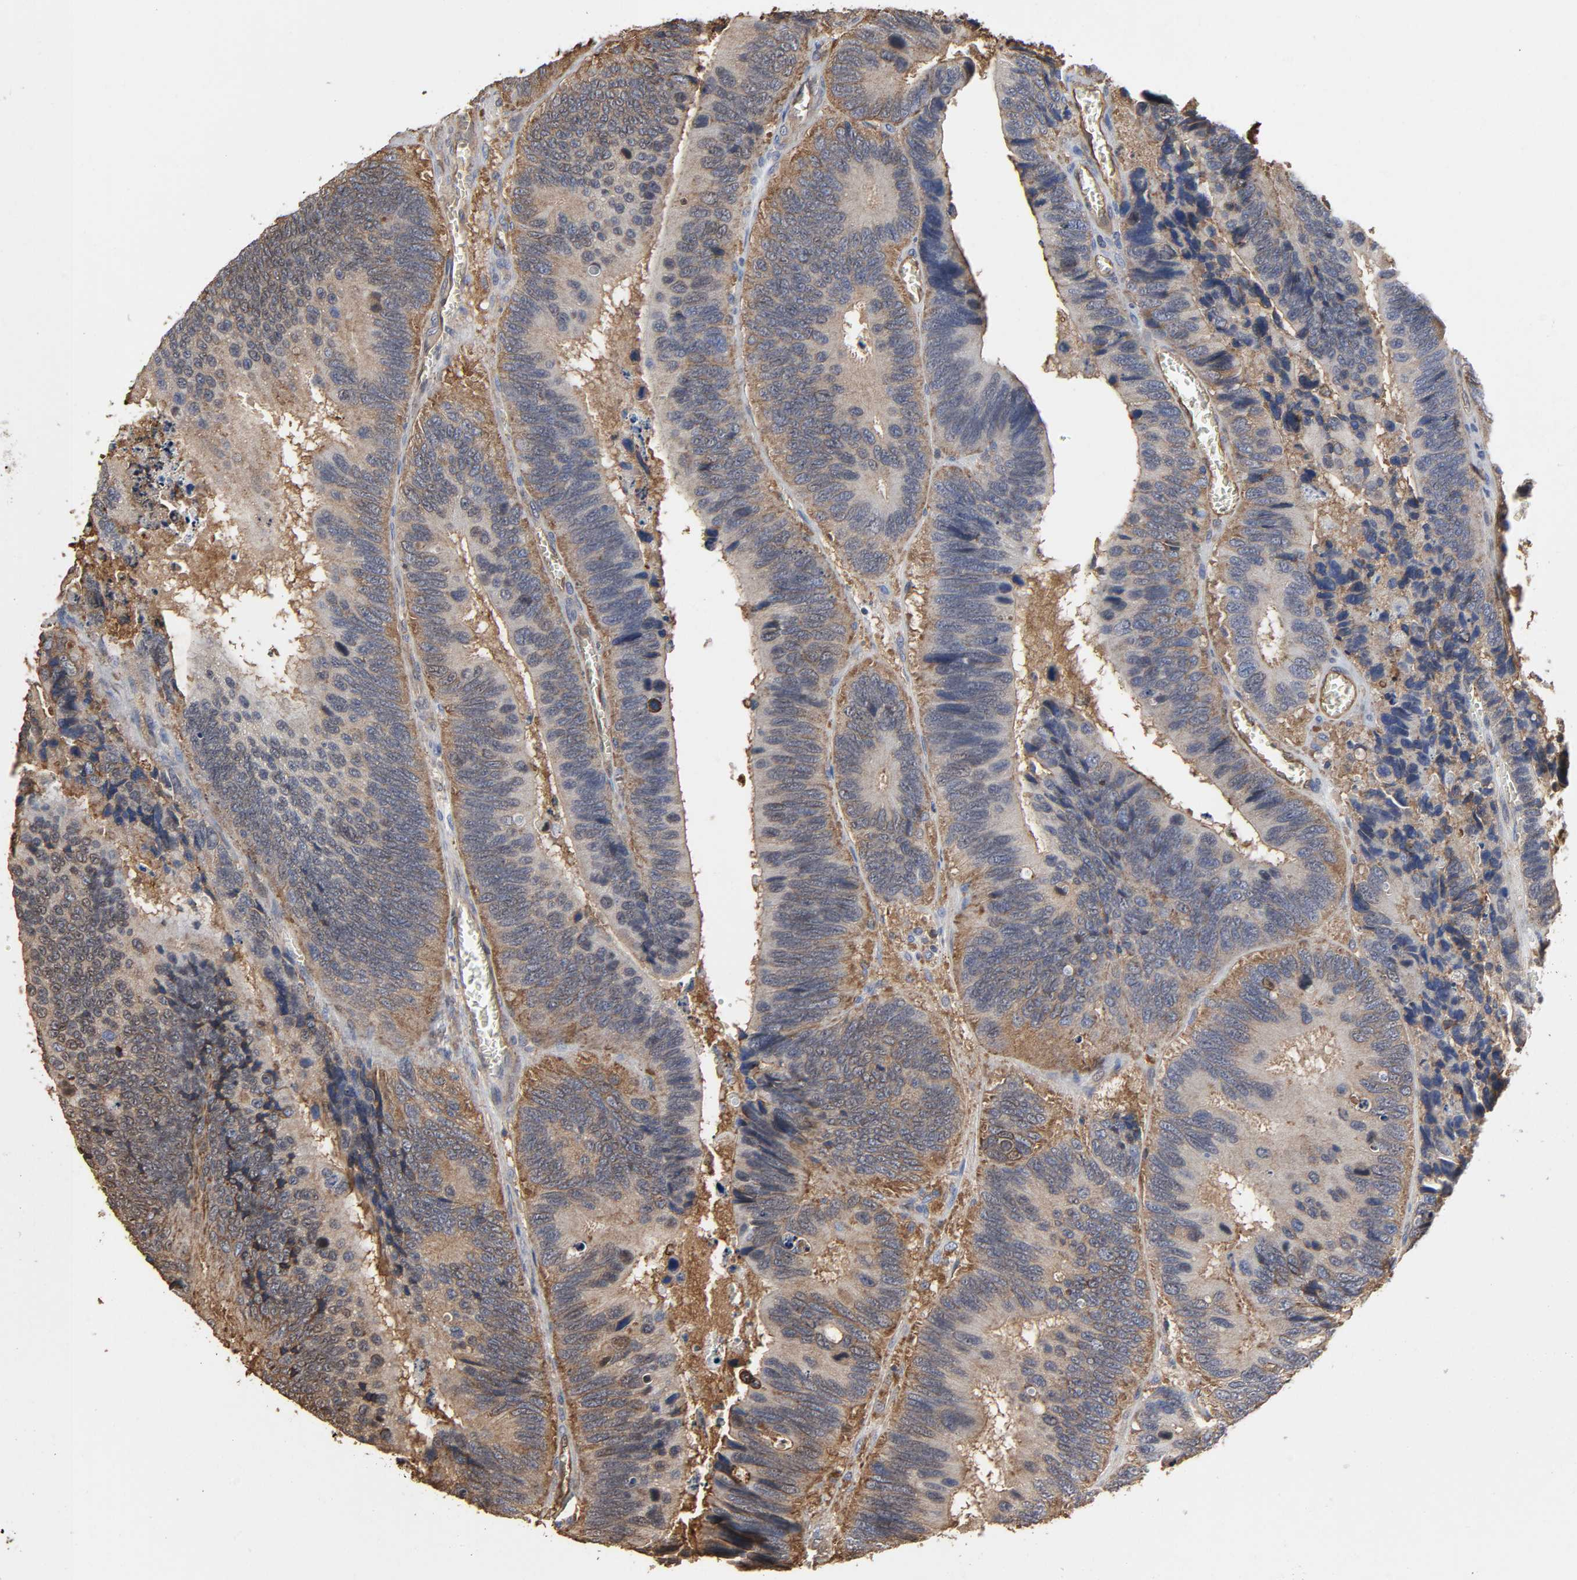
{"staining": {"intensity": "moderate", "quantity": ">75%", "location": "cytoplasmic/membranous"}, "tissue": "colorectal cancer", "cell_type": "Tumor cells", "image_type": "cancer", "snomed": [{"axis": "morphology", "description": "Adenocarcinoma, NOS"}, {"axis": "topography", "description": "Colon"}], "caption": "DAB immunohistochemical staining of human colorectal adenocarcinoma reveals moderate cytoplasmic/membranous protein staining in approximately >75% of tumor cells. The protein of interest is shown in brown color, while the nuclei are stained blue.", "gene": "ANXA2", "patient": {"sex": "male", "age": 72}}